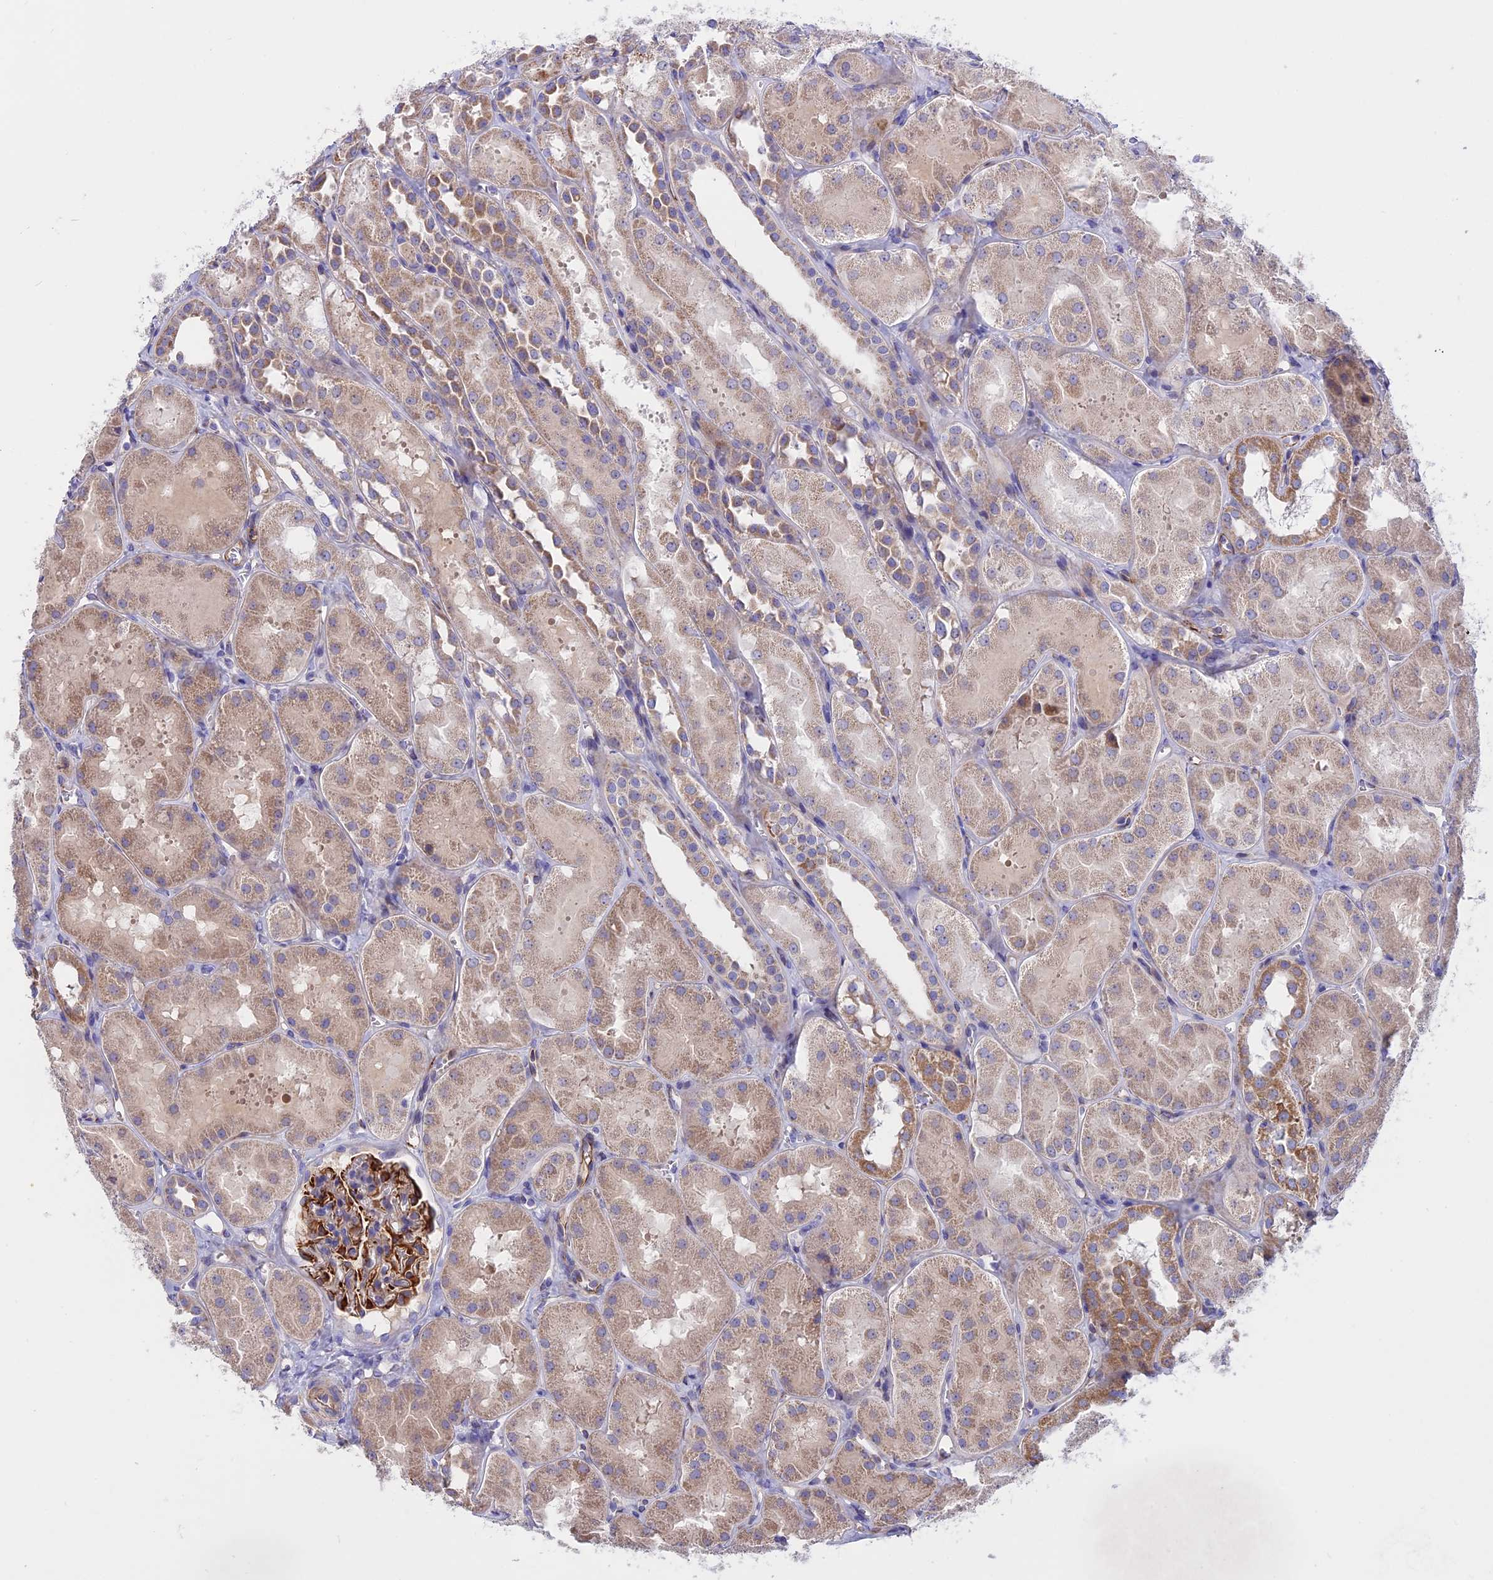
{"staining": {"intensity": "strong", "quantity": "25%-75%", "location": "cytoplasmic/membranous"}, "tissue": "kidney", "cell_type": "Cells in glomeruli", "image_type": "normal", "snomed": [{"axis": "morphology", "description": "Normal tissue, NOS"}, {"axis": "topography", "description": "Kidney"}, {"axis": "topography", "description": "Urinary bladder"}], "caption": "The micrograph demonstrates immunohistochemical staining of normal kidney. There is strong cytoplasmic/membranous positivity is identified in about 25%-75% of cells in glomeruli.", "gene": "TMEM138", "patient": {"sex": "male", "age": 16}}